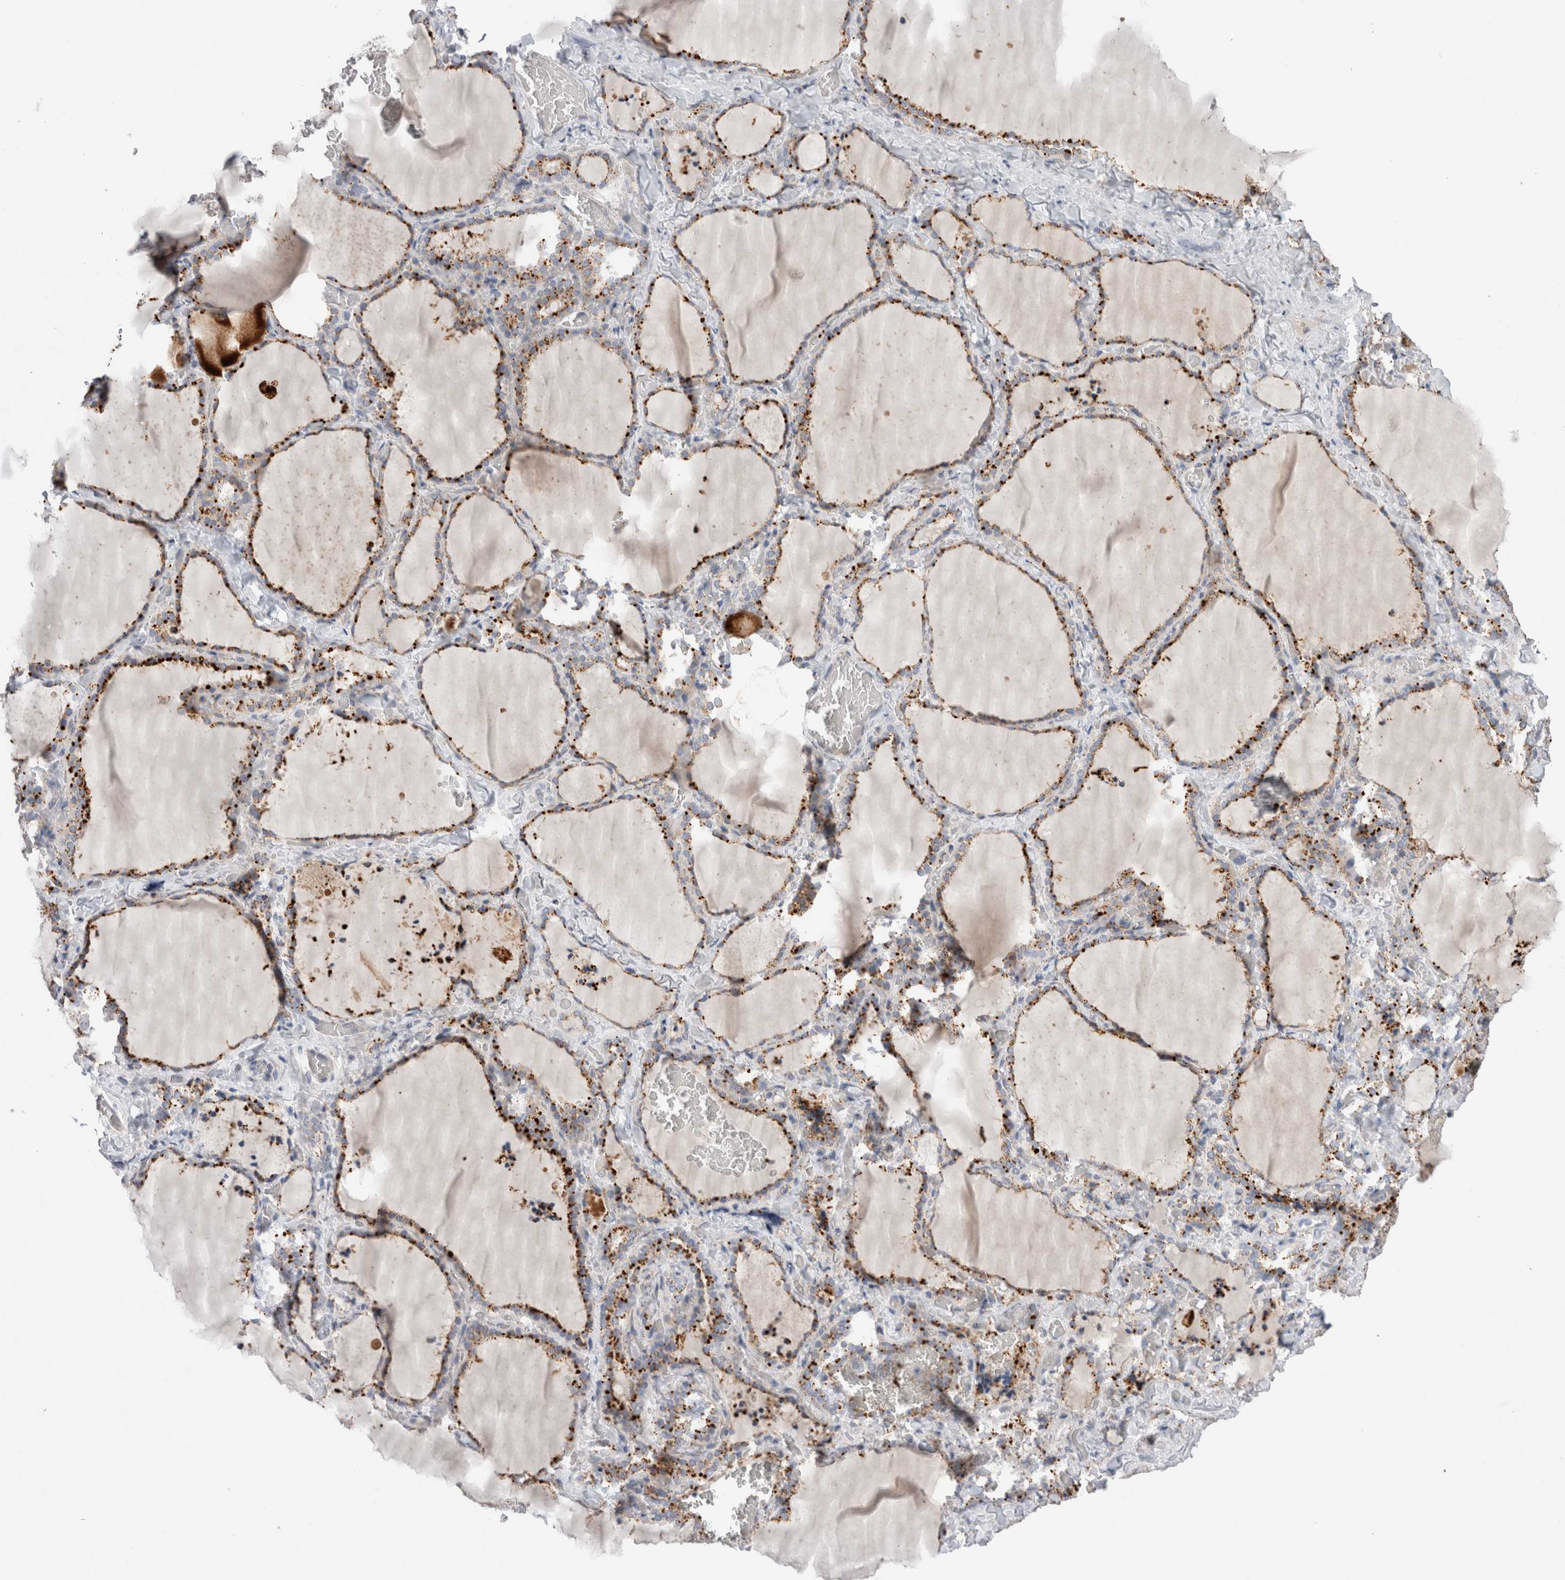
{"staining": {"intensity": "strong", "quantity": ">75%", "location": "cytoplasmic/membranous"}, "tissue": "thyroid gland", "cell_type": "Glandular cells", "image_type": "normal", "snomed": [{"axis": "morphology", "description": "Normal tissue, NOS"}, {"axis": "topography", "description": "Thyroid gland"}], "caption": "Immunohistochemical staining of normal human thyroid gland shows strong cytoplasmic/membranous protein expression in approximately >75% of glandular cells. The staining is performed using DAB (3,3'-diaminobenzidine) brown chromogen to label protein expression. The nuclei are counter-stained blue using hematoxylin.", "gene": "CTSA", "patient": {"sex": "female", "age": 22}}